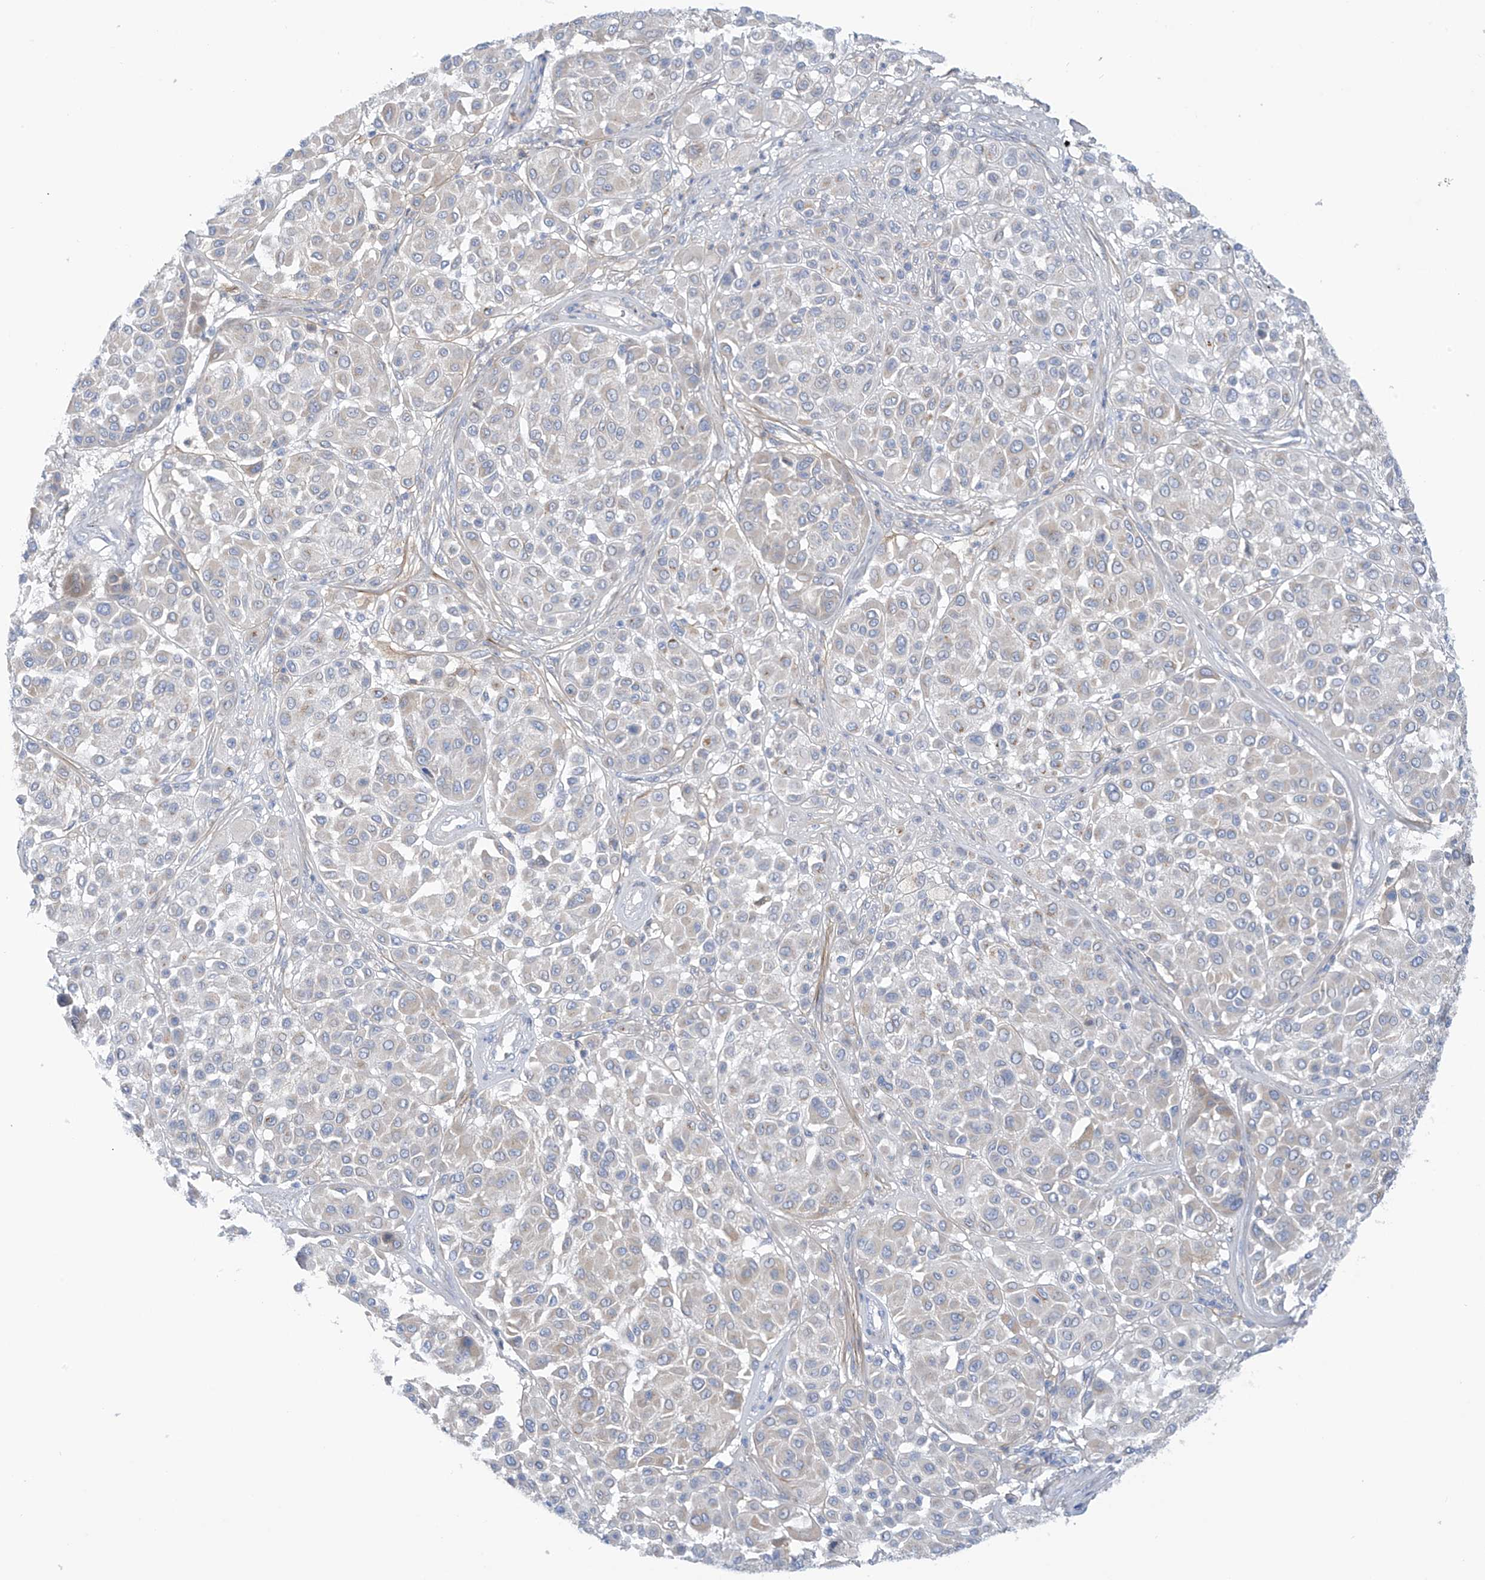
{"staining": {"intensity": "negative", "quantity": "none", "location": "none"}, "tissue": "melanoma", "cell_type": "Tumor cells", "image_type": "cancer", "snomed": [{"axis": "morphology", "description": "Malignant melanoma, Metastatic site"}, {"axis": "topography", "description": "Soft tissue"}], "caption": "There is no significant staining in tumor cells of melanoma.", "gene": "TRMT2B", "patient": {"sex": "male", "age": 41}}